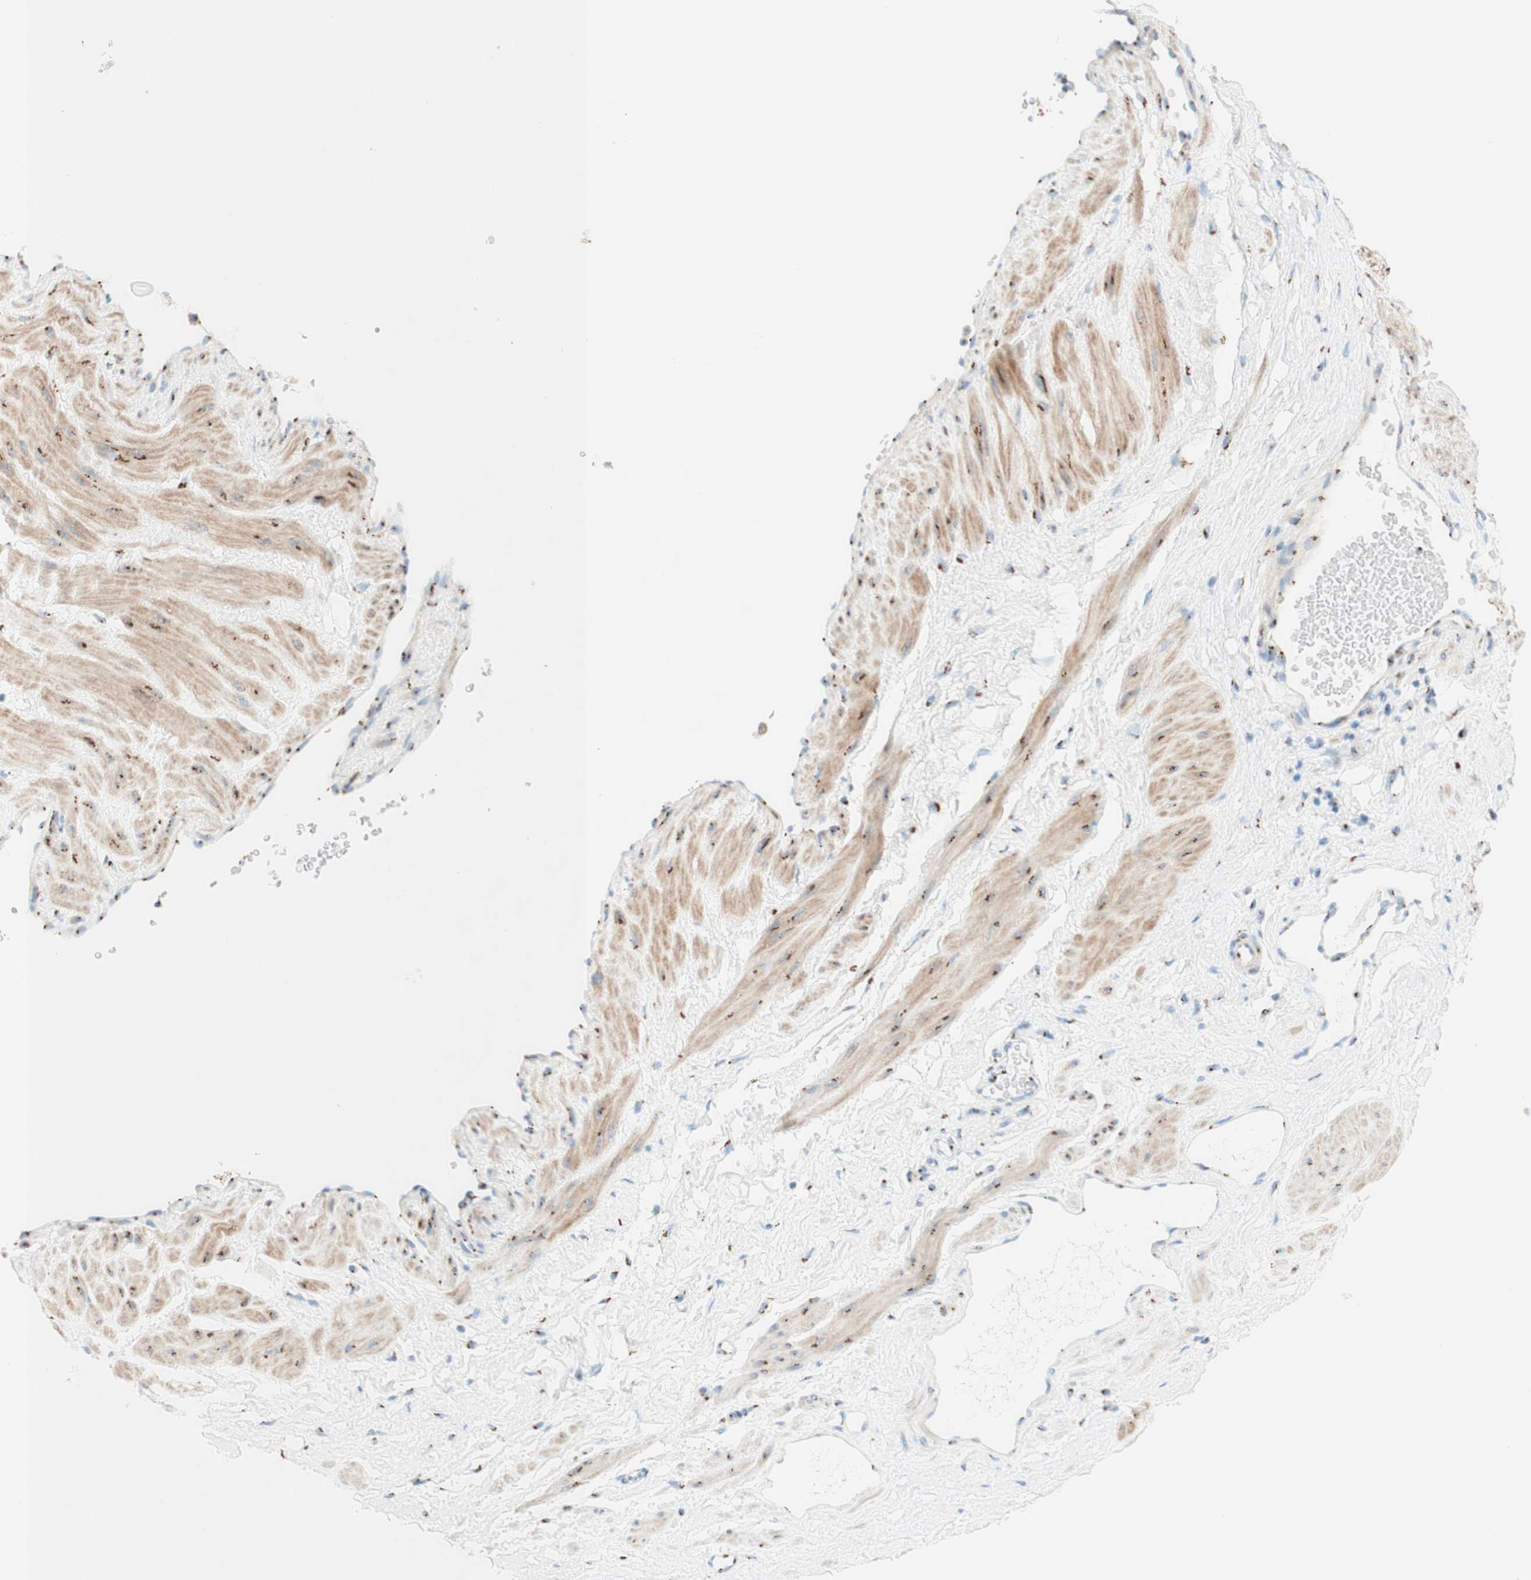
{"staining": {"intensity": "moderate", "quantity": "25%-75%", "location": "cytoplasmic/membranous"}, "tissue": "adipose tissue", "cell_type": "Adipocytes", "image_type": "normal", "snomed": [{"axis": "morphology", "description": "Normal tissue, NOS"}, {"axis": "topography", "description": "Soft tissue"}, {"axis": "topography", "description": "Vascular tissue"}], "caption": "Adipocytes show moderate cytoplasmic/membranous staining in approximately 25%-75% of cells in benign adipose tissue.", "gene": "GOLGB1", "patient": {"sex": "female", "age": 35}}